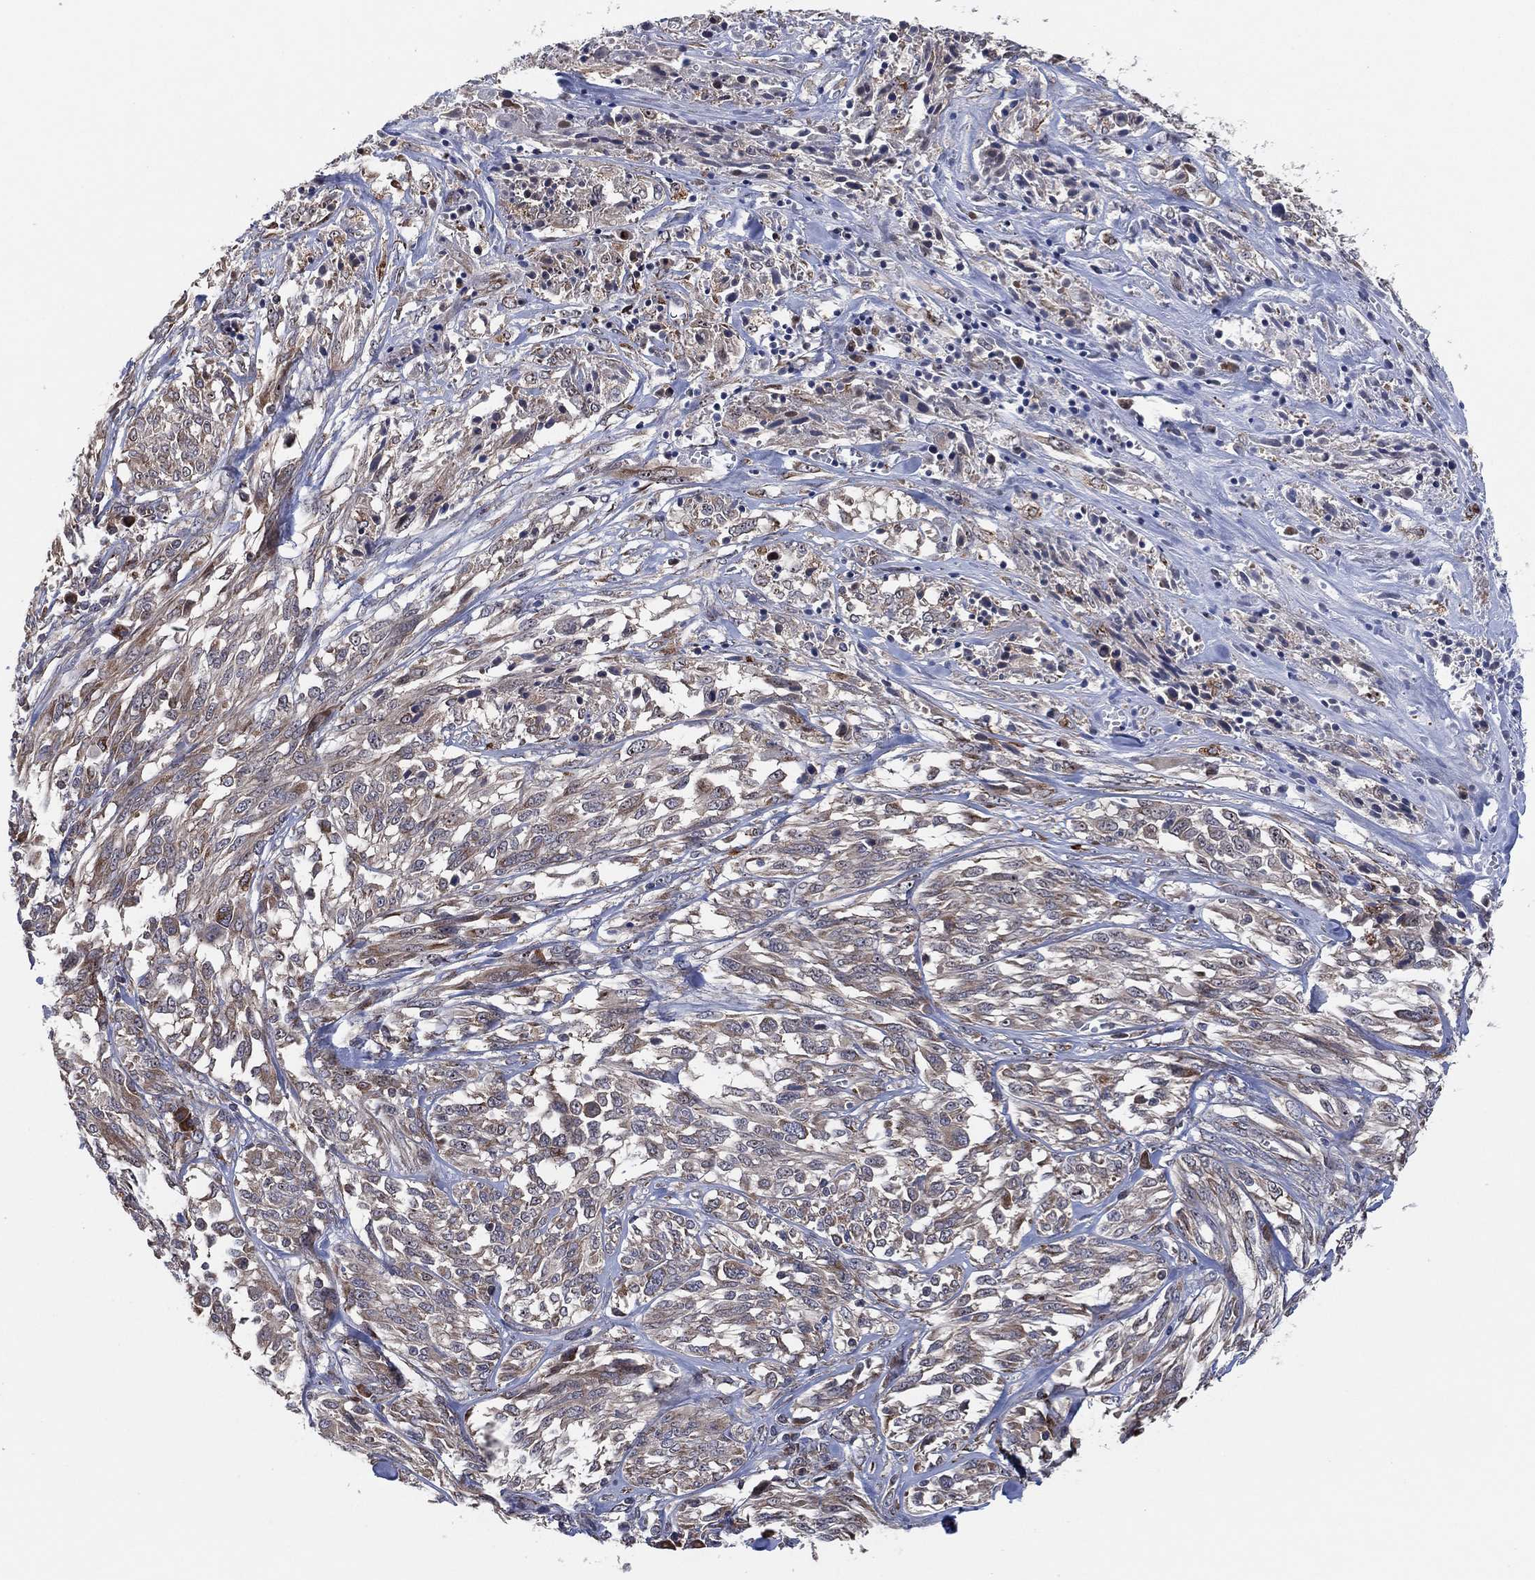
{"staining": {"intensity": "moderate", "quantity": "<25%", "location": "cytoplasmic/membranous"}, "tissue": "melanoma", "cell_type": "Tumor cells", "image_type": "cancer", "snomed": [{"axis": "morphology", "description": "Malignant melanoma, NOS"}, {"axis": "topography", "description": "Skin"}], "caption": "The photomicrograph reveals staining of melanoma, revealing moderate cytoplasmic/membranous protein staining (brown color) within tumor cells. Nuclei are stained in blue.", "gene": "FAM104A", "patient": {"sex": "female", "age": 91}}